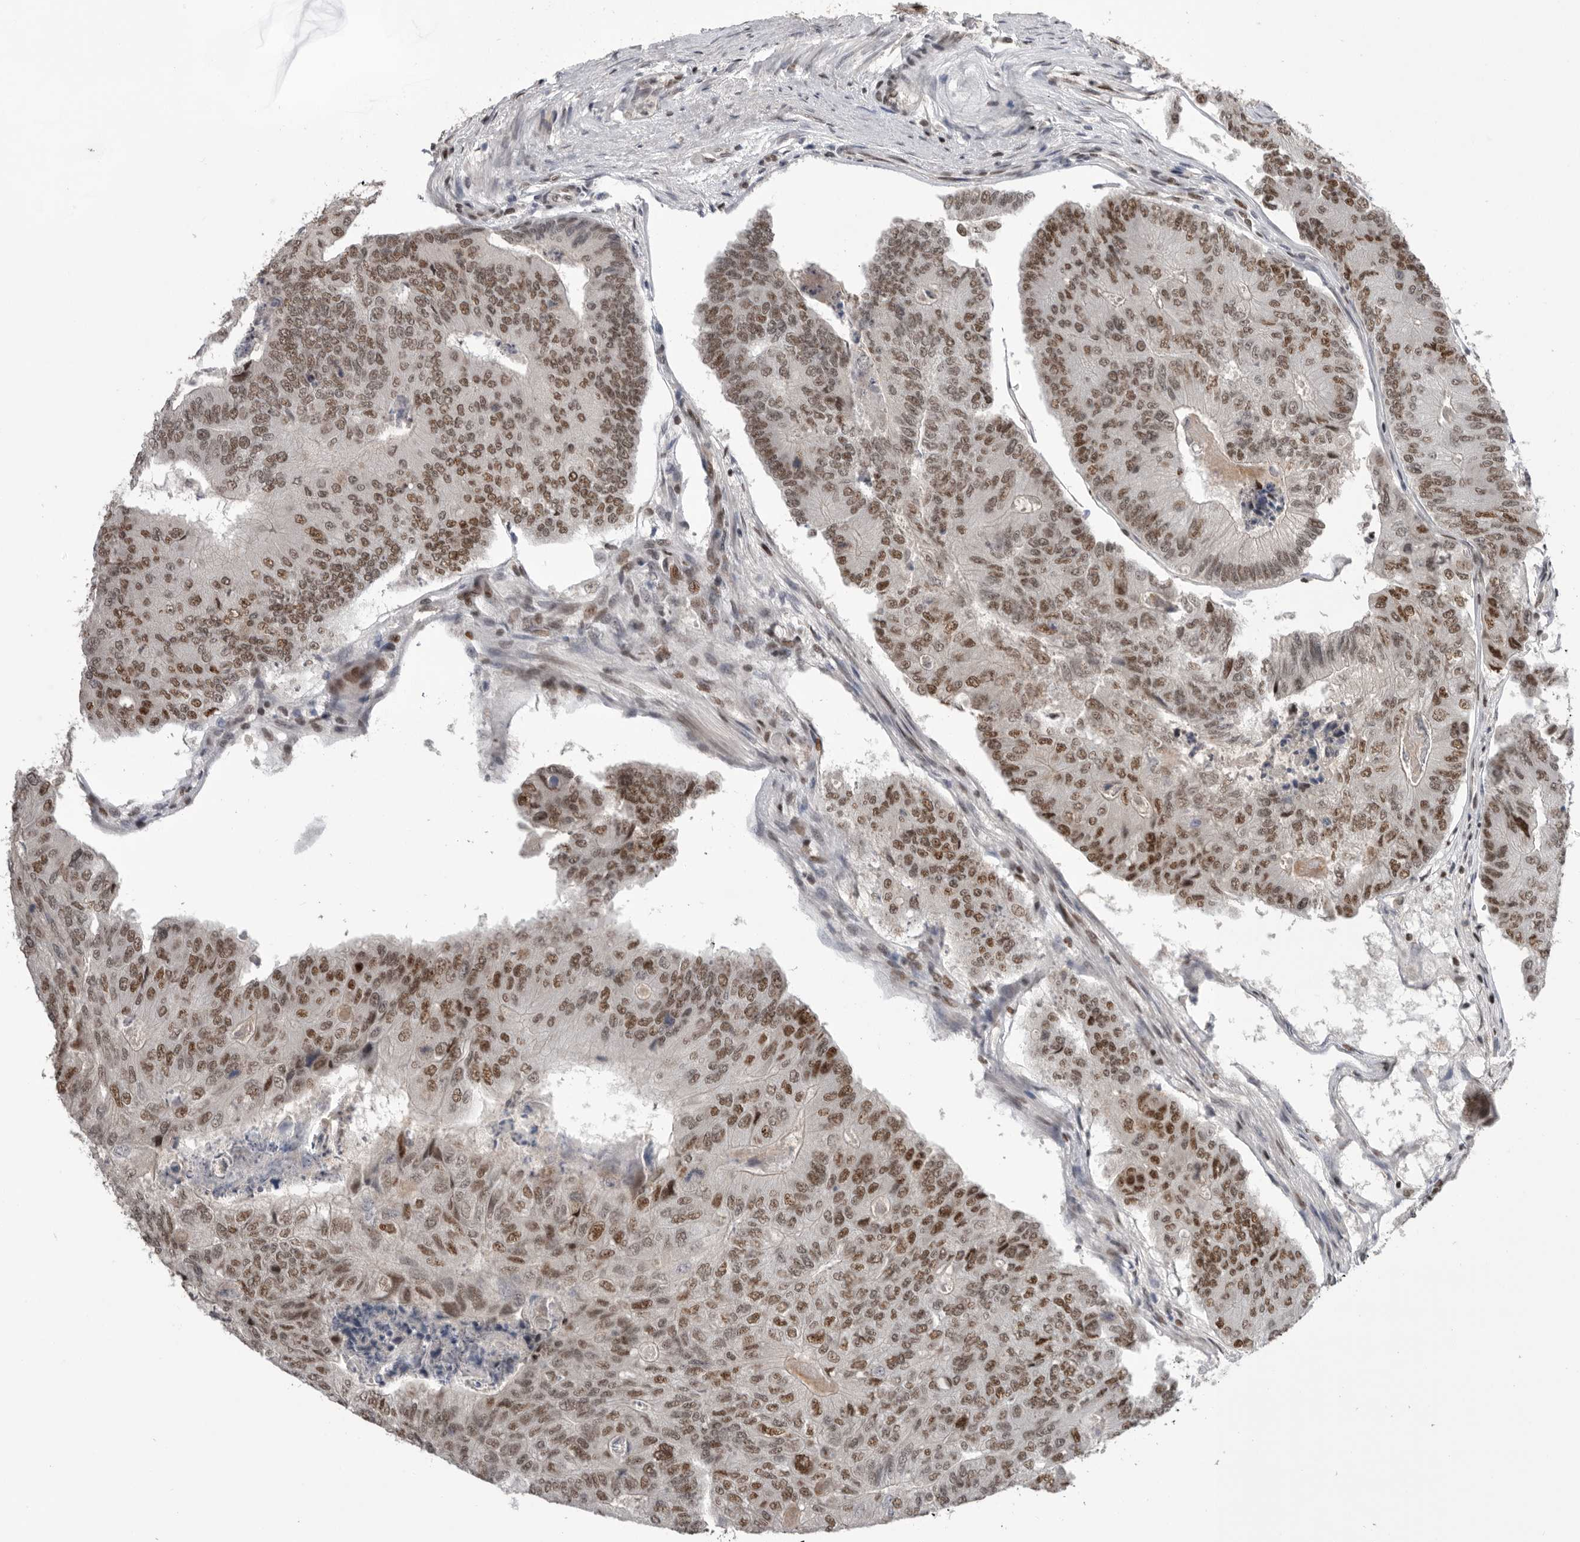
{"staining": {"intensity": "moderate", "quantity": ">75%", "location": "nuclear"}, "tissue": "colorectal cancer", "cell_type": "Tumor cells", "image_type": "cancer", "snomed": [{"axis": "morphology", "description": "Adenocarcinoma, NOS"}, {"axis": "topography", "description": "Colon"}], "caption": "A brown stain shows moderate nuclear expression of a protein in colorectal adenocarcinoma tumor cells.", "gene": "POU5F1", "patient": {"sex": "female", "age": 67}}